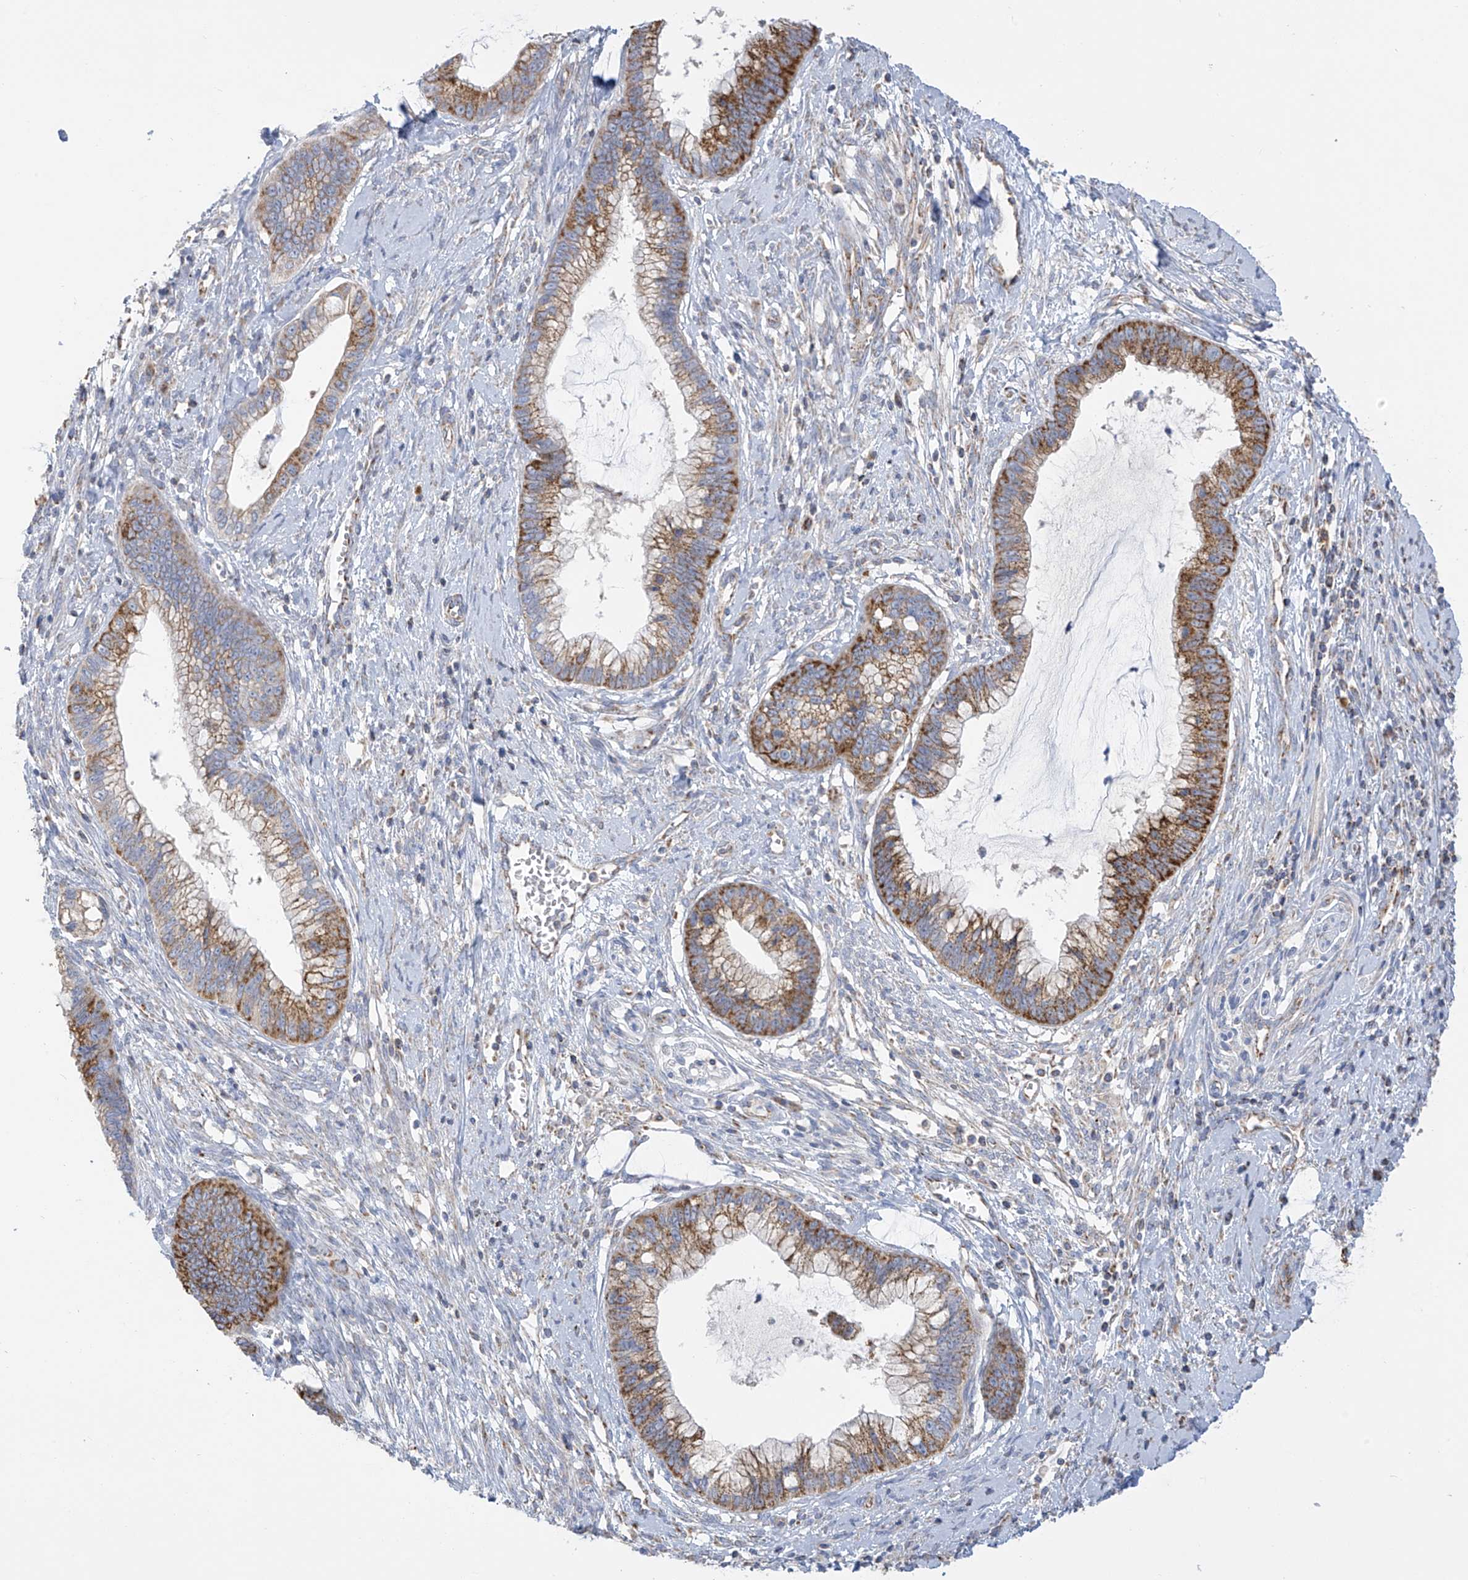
{"staining": {"intensity": "strong", "quantity": ">75%", "location": "cytoplasmic/membranous"}, "tissue": "cervical cancer", "cell_type": "Tumor cells", "image_type": "cancer", "snomed": [{"axis": "morphology", "description": "Adenocarcinoma, NOS"}, {"axis": "topography", "description": "Cervix"}], "caption": "DAB (3,3'-diaminobenzidine) immunohistochemical staining of adenocarcinoma (cervical) demonstrates strong cytoplasmic/membranous protein positivity in about >75% of tumor cells.", "gene": "PNPT1", "patient": {"sex": "female", "age": 44}}